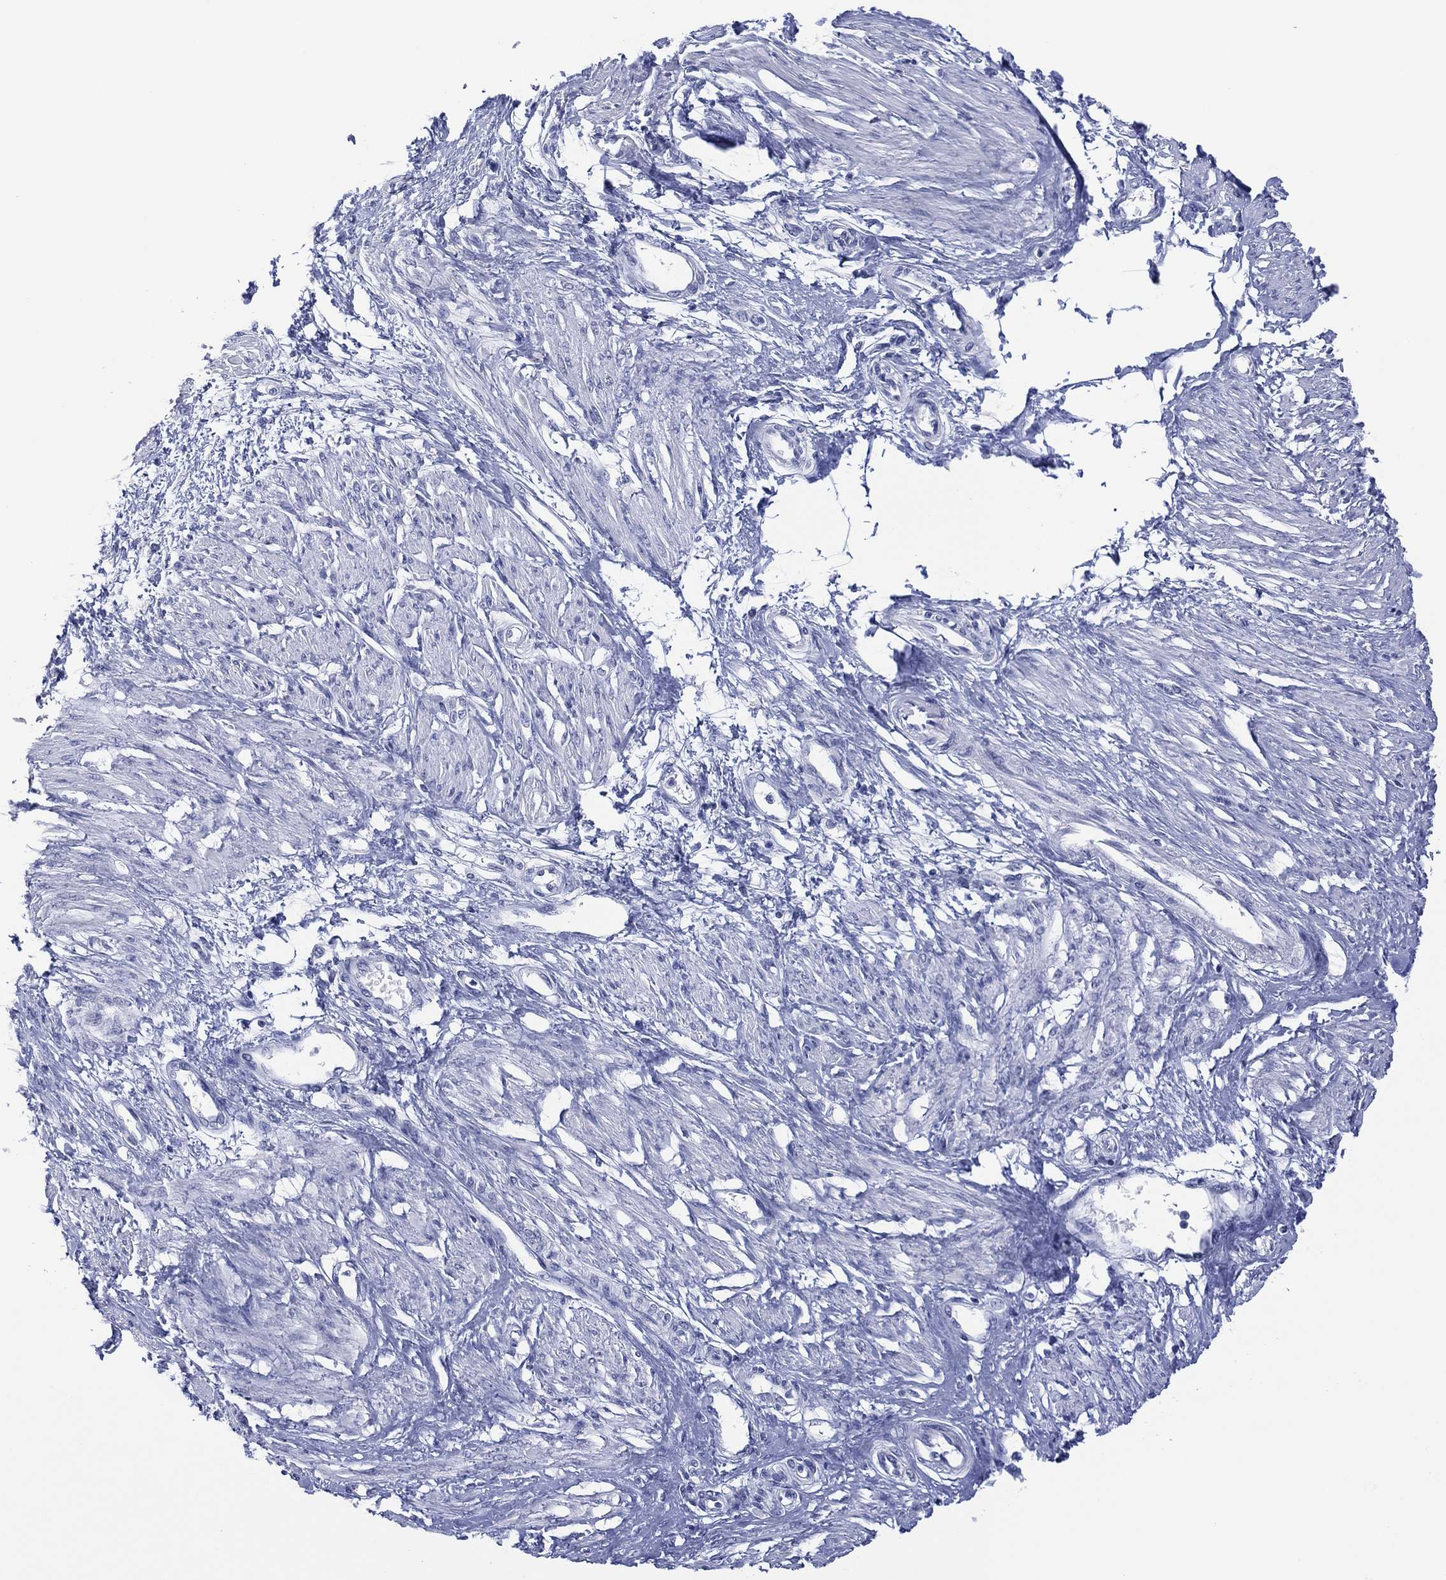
{"staining": {"intensity": "negative", "quantity": "none", "location": "none"}, "tissue": "smooth muscle", "cell_type": "Smooth muscle cells", "image_type": "normal", "snomed": [{"axis": "morphology", "description": "Normal tissue, NOS"}, {"axis": "topography", "description": "Smooth muscle"}, {"axis": "topography", "description": "Uterus"}], "caption": "Immunohistochemistry (IHC) micrograph of normal human smooth muscle stained for a protein (brown), which exhibits no positivity in smooth muscle cells.", "gene": "UTF1", "patient": {"sex": "female", "age": 39}}